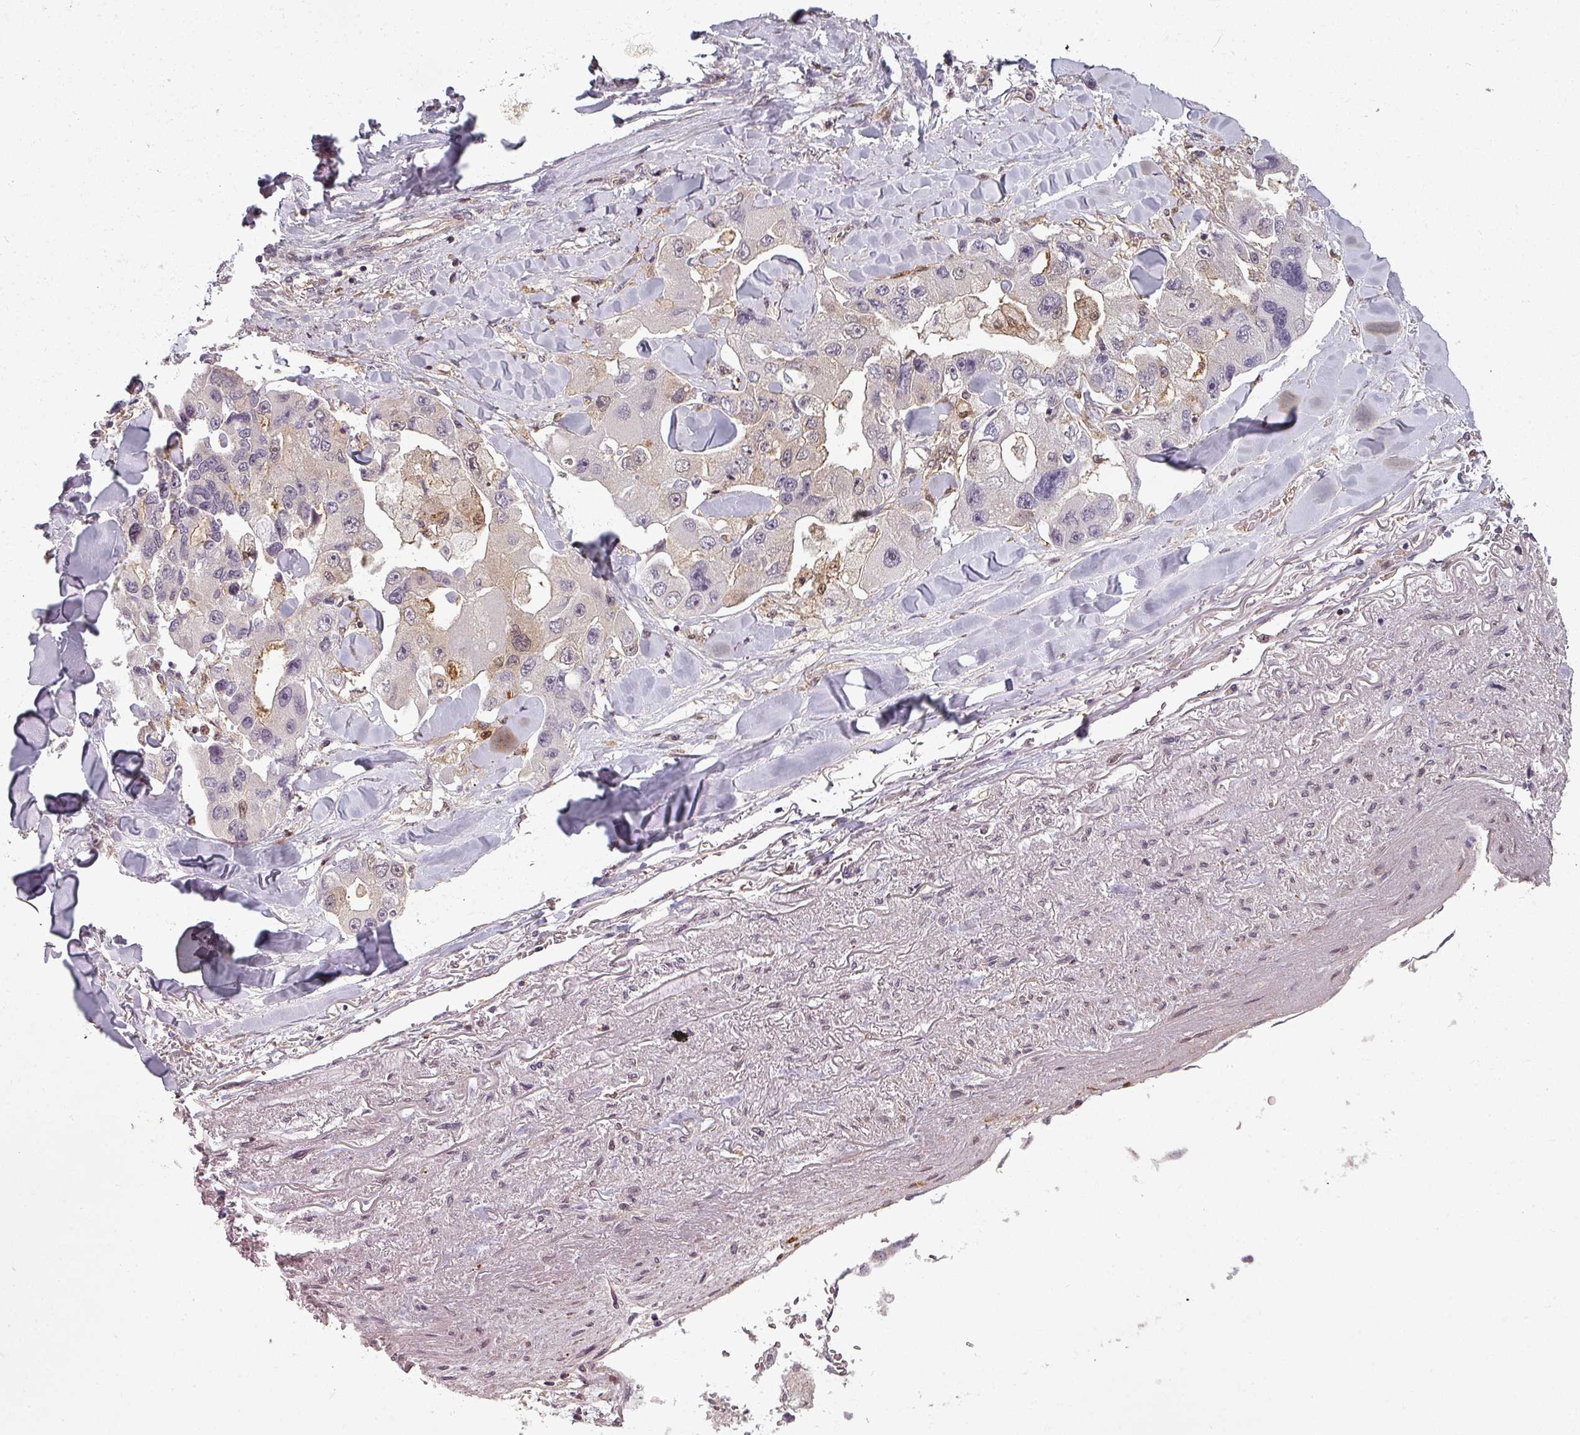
{"staining": {"intensity": "negative", "quantity": "none", "location": "none"}, "tissue": "lung cancer", "cell_type": "Tumor cells", "image_type": "cancer", "snomed": [{"axis": "morphology", "description": "Adenocarcinoma, NOS"}, {"axis": "topography", "description": "Lung"}], "caption": "Tumor cells are negative for brown protein staining in lung cancer (adenocarcinoma). (Stains: DAB (3,3'-diaminobenzidine) IHC with hematoxylin counter stain, Microscopy: brightfield microscopy at high magnification).", "gene": "CLIC1", "patient": {"sex": "female", "age": 54}}